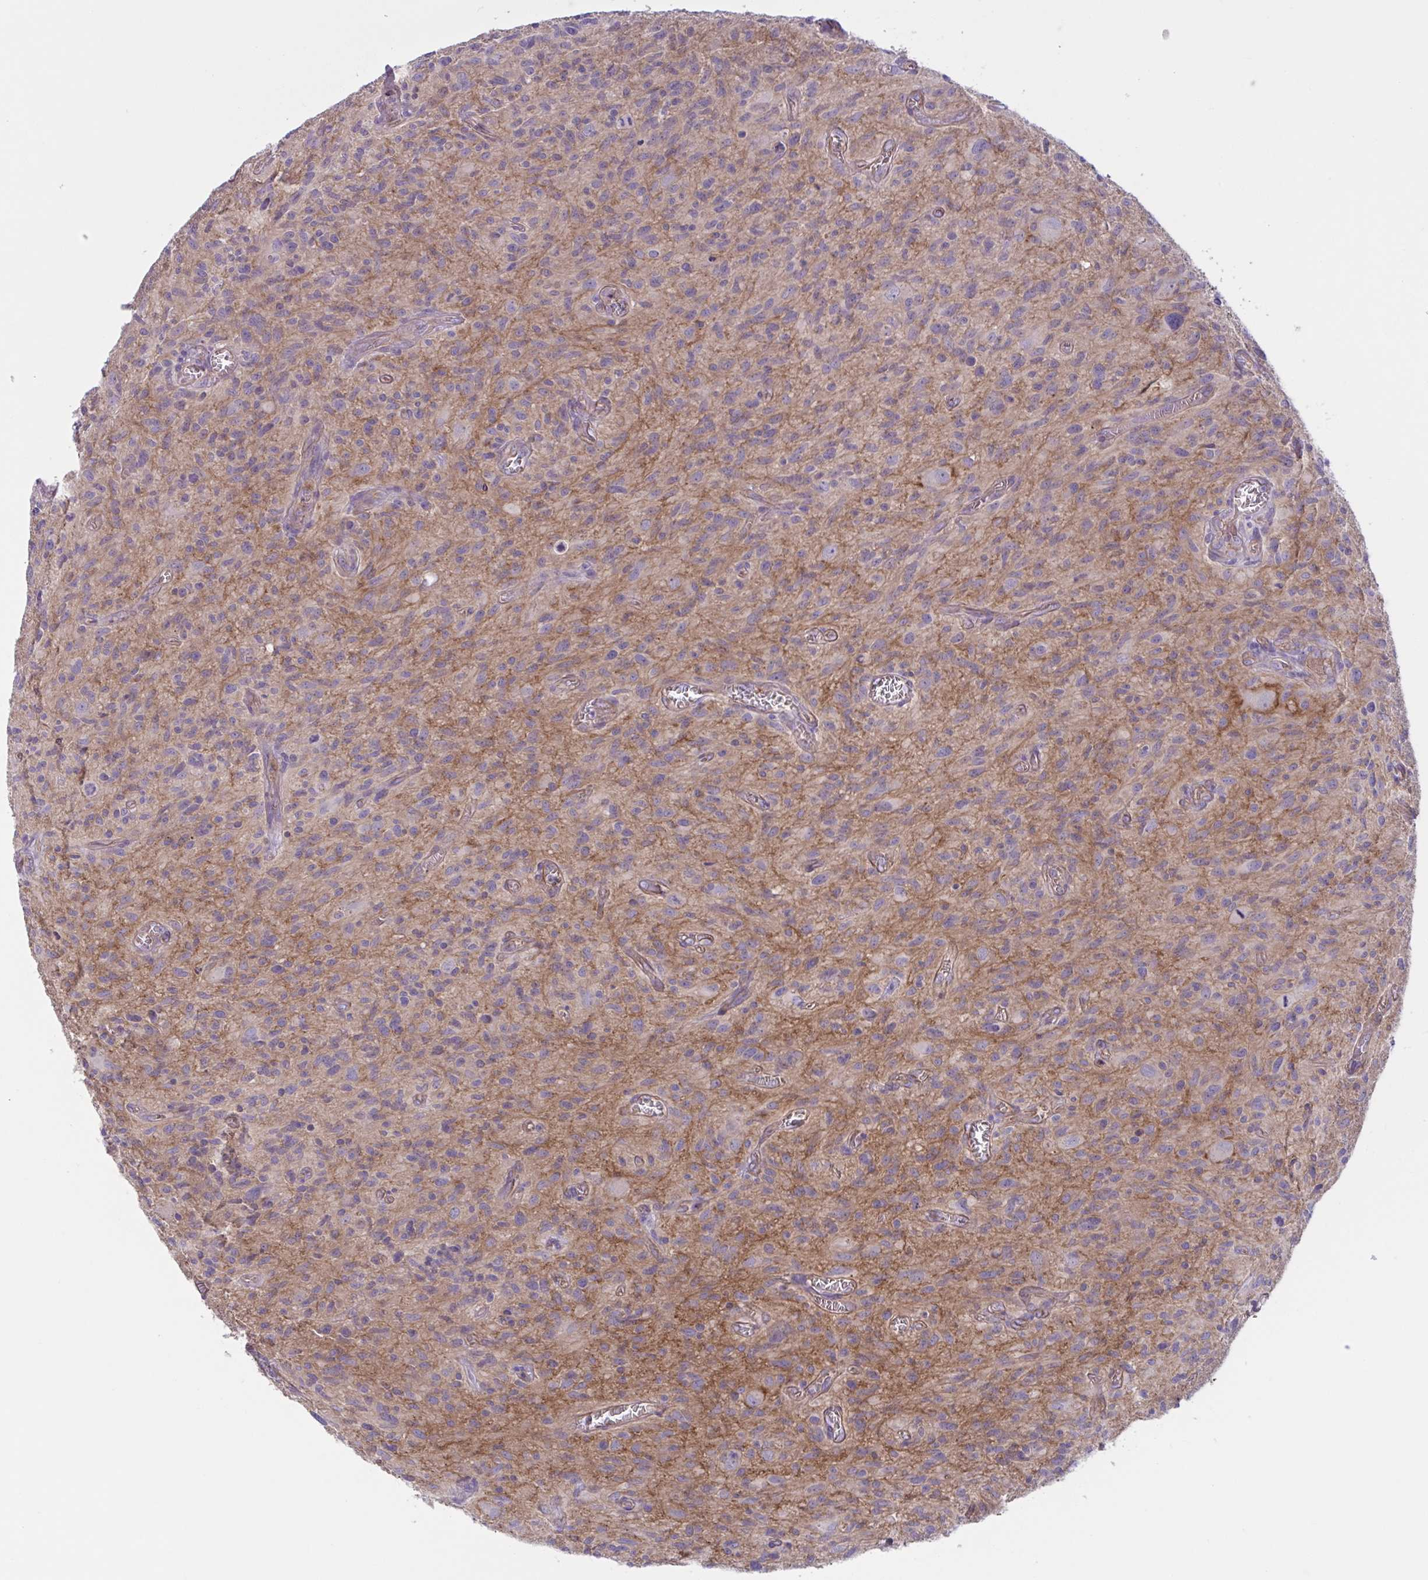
{"staining": {"intensity": "negative", "quantity": "none", "location": "none"}, "tissue": "glioma", "cell_type": "Tumor cells", "image_type": "cancer", "snomed": [{"axis": "morphology", "description": "Glioma, malignant, High grade"}, {"axis": "topography", "description": "Brain"}], "caption": "High-grade glioma (malignant) stained for a protein using IHC displays no positivity tumor cells.", "gene": "TTC7B", "patient": {"sex": "male", "age": 75}}